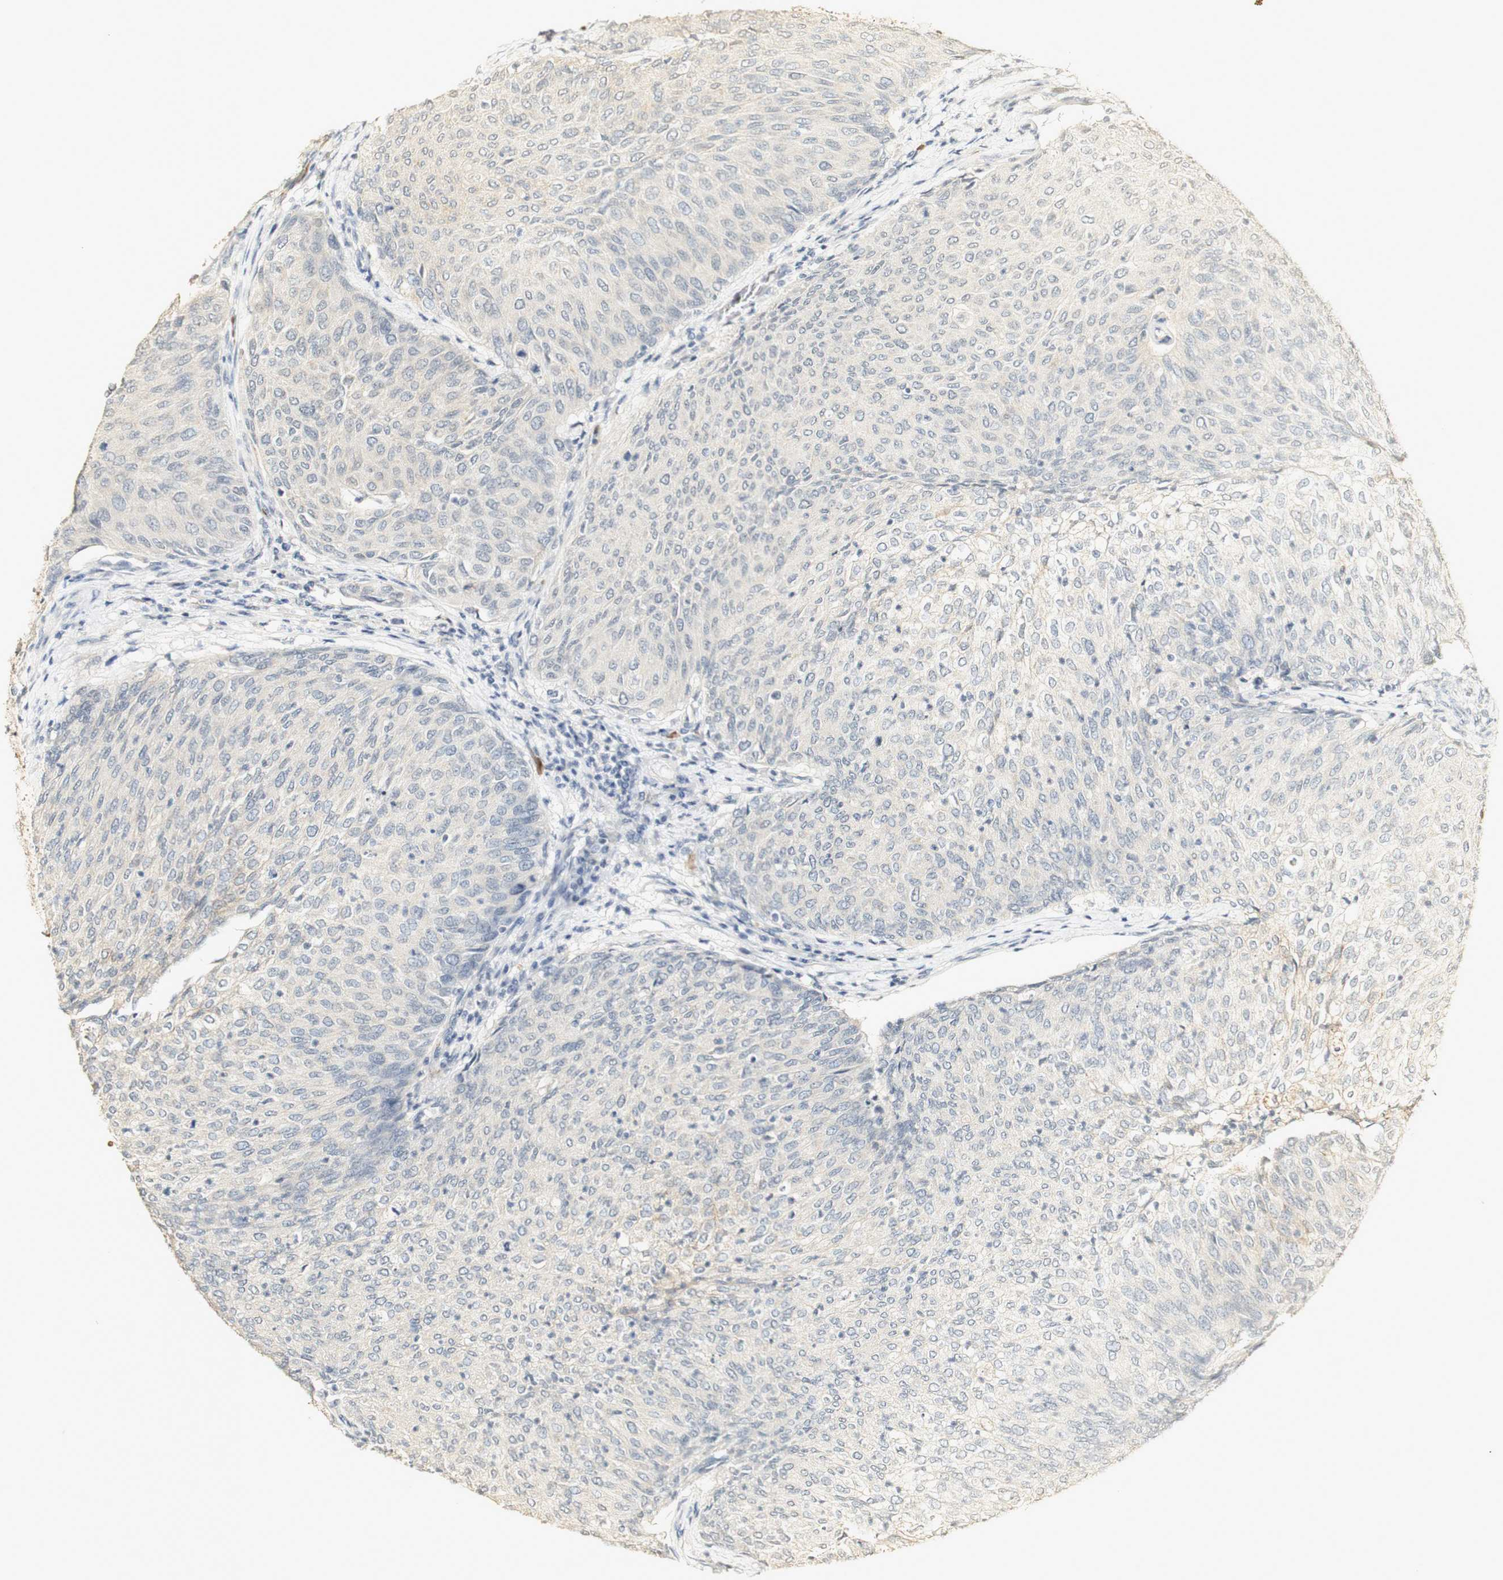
{"staining": {"intensity": "negative", "quantity": "none", "location": "none"}, "tissue": "urothelial cancer", "cell_type": "Tumor cells", "image_type": "cancer", "snomed": [{"axis": "morphology", "description": "Urothelial carcinoma, Low grade"}, {"axis": "topography", "description": "Urinary bladder"}], "caption": "Low-grade urothelial carcinoma stained for a protein using IHC shows no staining tumor cells.", "gene": "SYT7", "patient": {"sex": "female", "age": 79}}